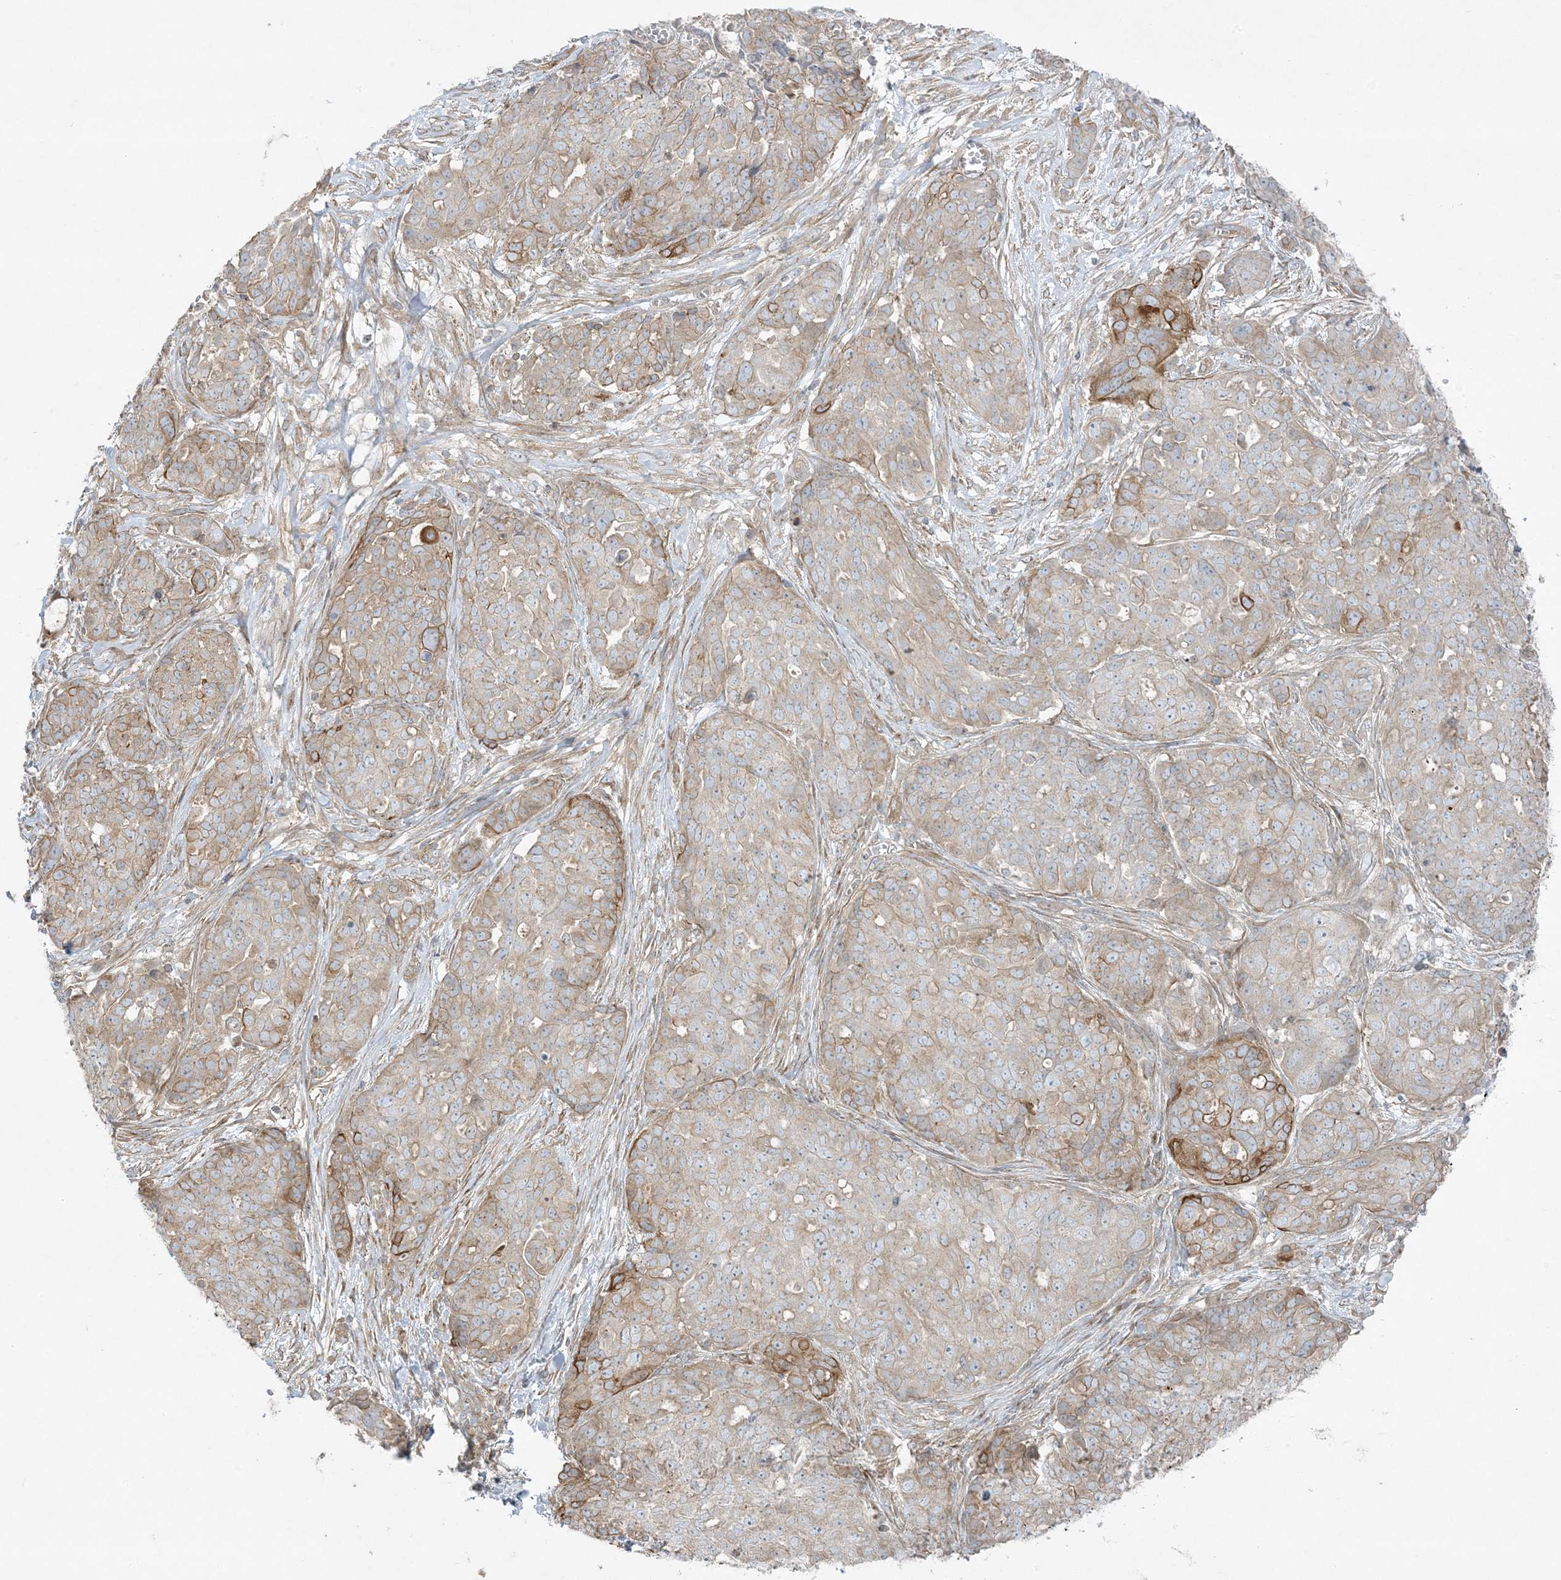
{"staining": {"intensity": "moderate", "quantity": "25%-75%", "location": "cytoplasmic/membranous"}, "tissue": "ovarian cancer", "cell_type": "Tumor cells", "image_type": "cancer", "snomed": [{"axis": "morphology", "description": "Cystadenocarcinoma, serous, NOS"}, {"axis": "topography", "description": "Soft tissue"}, {"axis": "topography", "description": "Ovary"}], "caption": "Serous cystadenocarcinoma (ovarian) was stained to show a protein in brown. There is medium levels of moderate cytoplasmic/membranous staining in about 25%-75% of tumor cells.", "gene": "PIK3R4", "patient": {"sex": "female", "age": 57}}